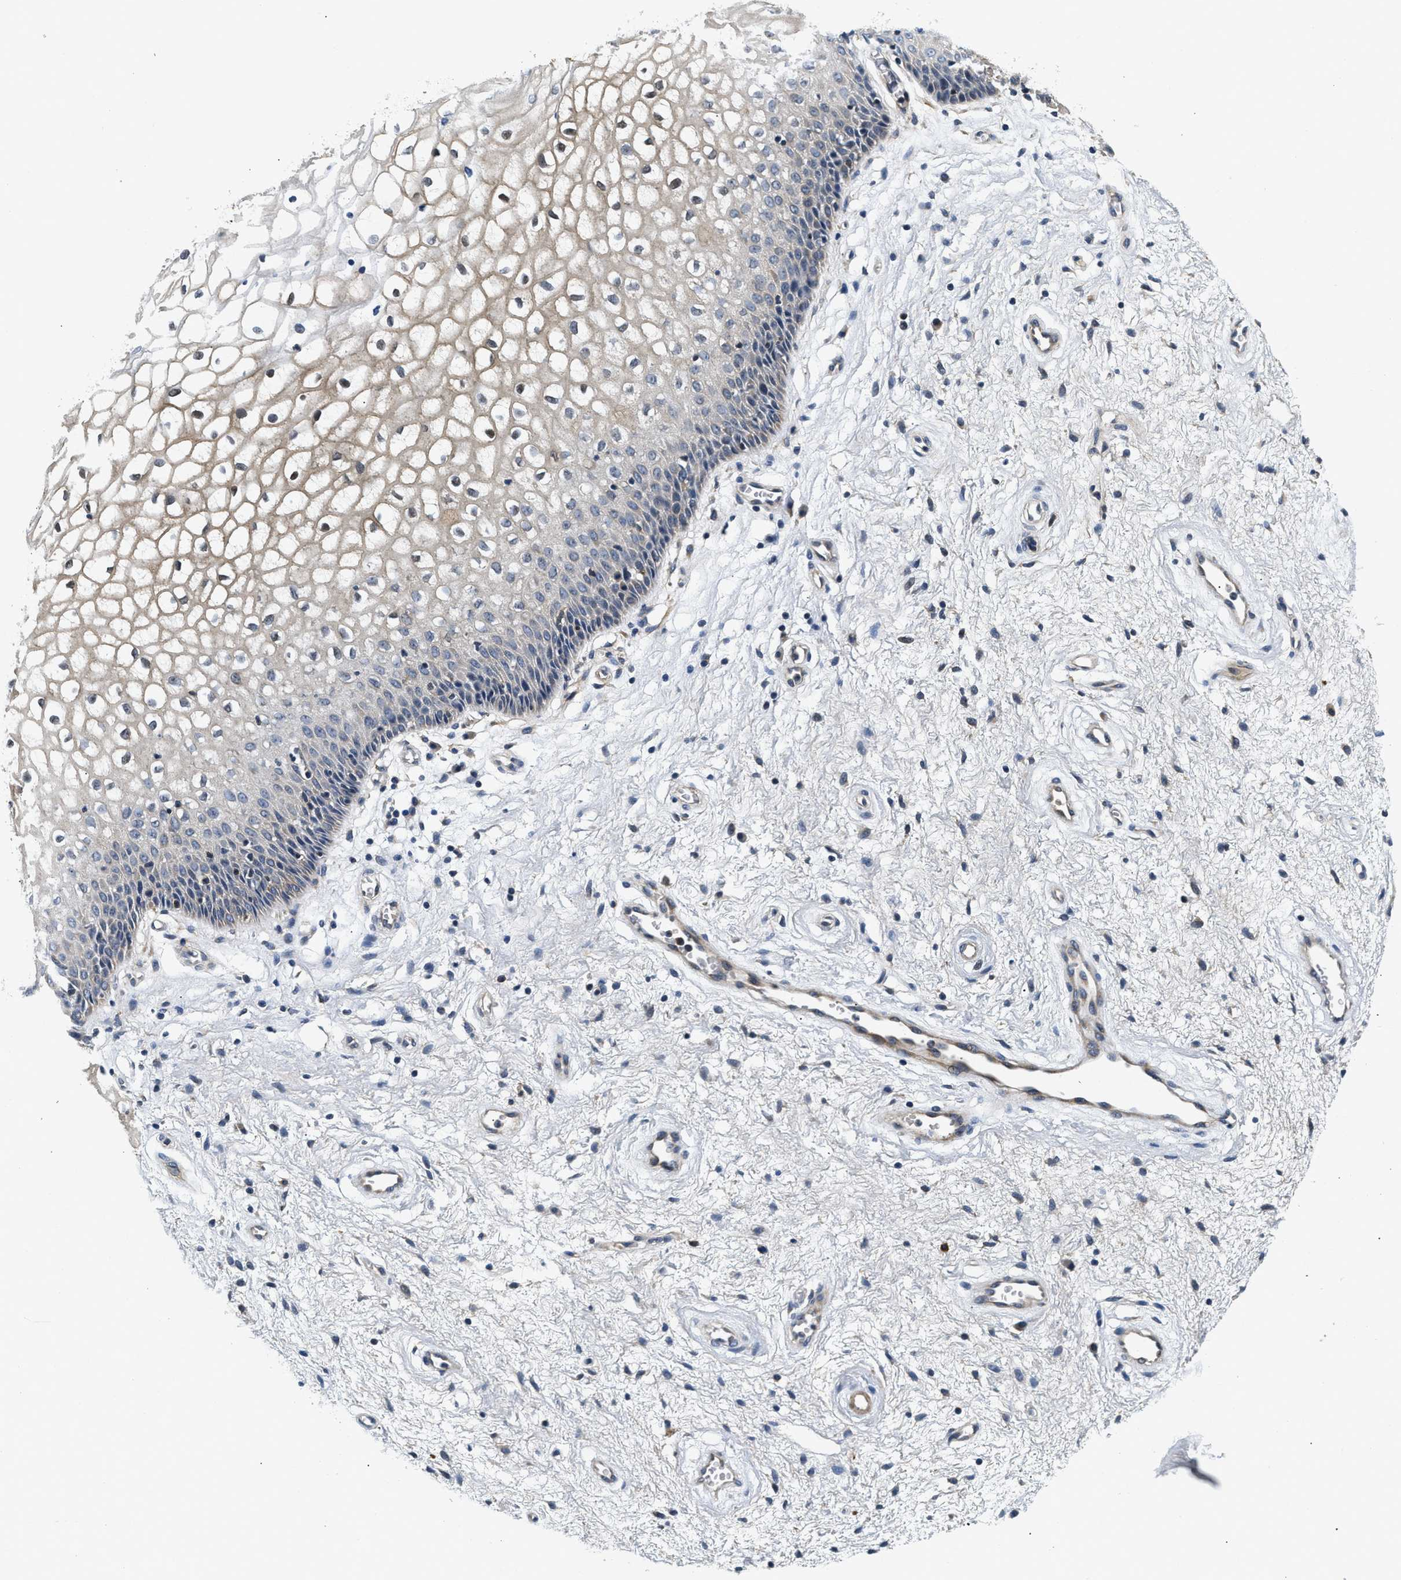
{"staining": {"intensity": "weak", "quantity": "25%-75%", "location": "cytoplasmic/membranous"}, "tissue": "vagina", "cell_type": "Squamous epithelial cells", "image_type": "normal", "snomed": [{"axis": "morphology", "description": "Normal tissue, NOS"}, {"axis": "topography", "description": "Vagina"}], "caption": "Brown immunohistochemical staining in benign human vagina exhibits weak cytoplasmic/membranous positivity in approximately 25%-75% of squamous epithelial cells.", "gene": "PDP1", "patient": {"sex": "female", "age": 34}}